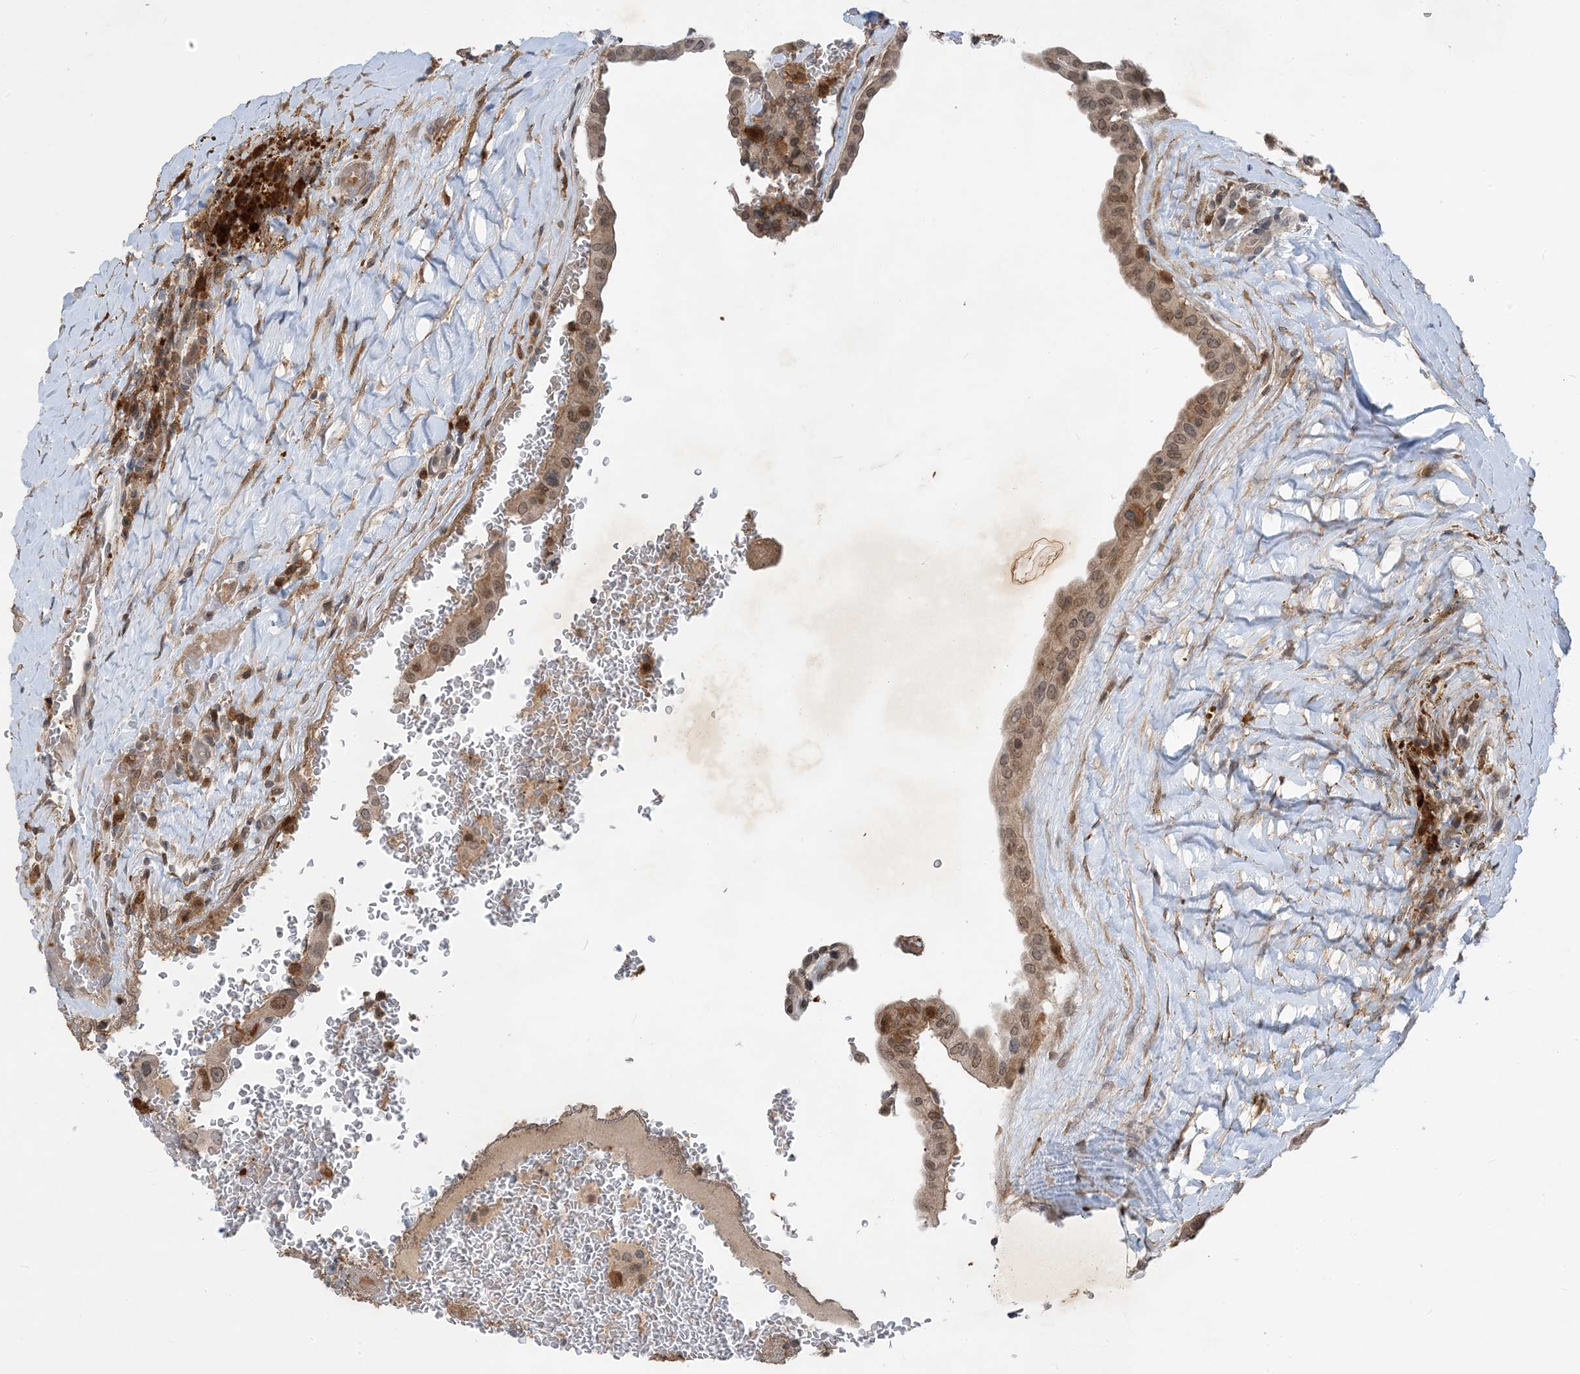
{"staining": {"intensity": "moderate", "quantity": ">75%", "location": "cytoplasmic/membranous,nuclear"}, "tissue": "thyroid cancer", "cell_type": "Tumor cells", "image_type": "cancer", "snomed": [{"axis": "morphology", "description": "Papillary adenocarcinoma, NOS"}, {"axis": "topography", "description": "Thyroid gland"}], "caption": "Thyroid cancer (papillary adenocarcinoma) tissue shows moderate cytoplasmic/membranous and nuclear expression in approximately >75% of tumor cells, visualized by immunohistochemistry.", "gene": "NAGK", "patient": {"sex": "male", "age": 77}}